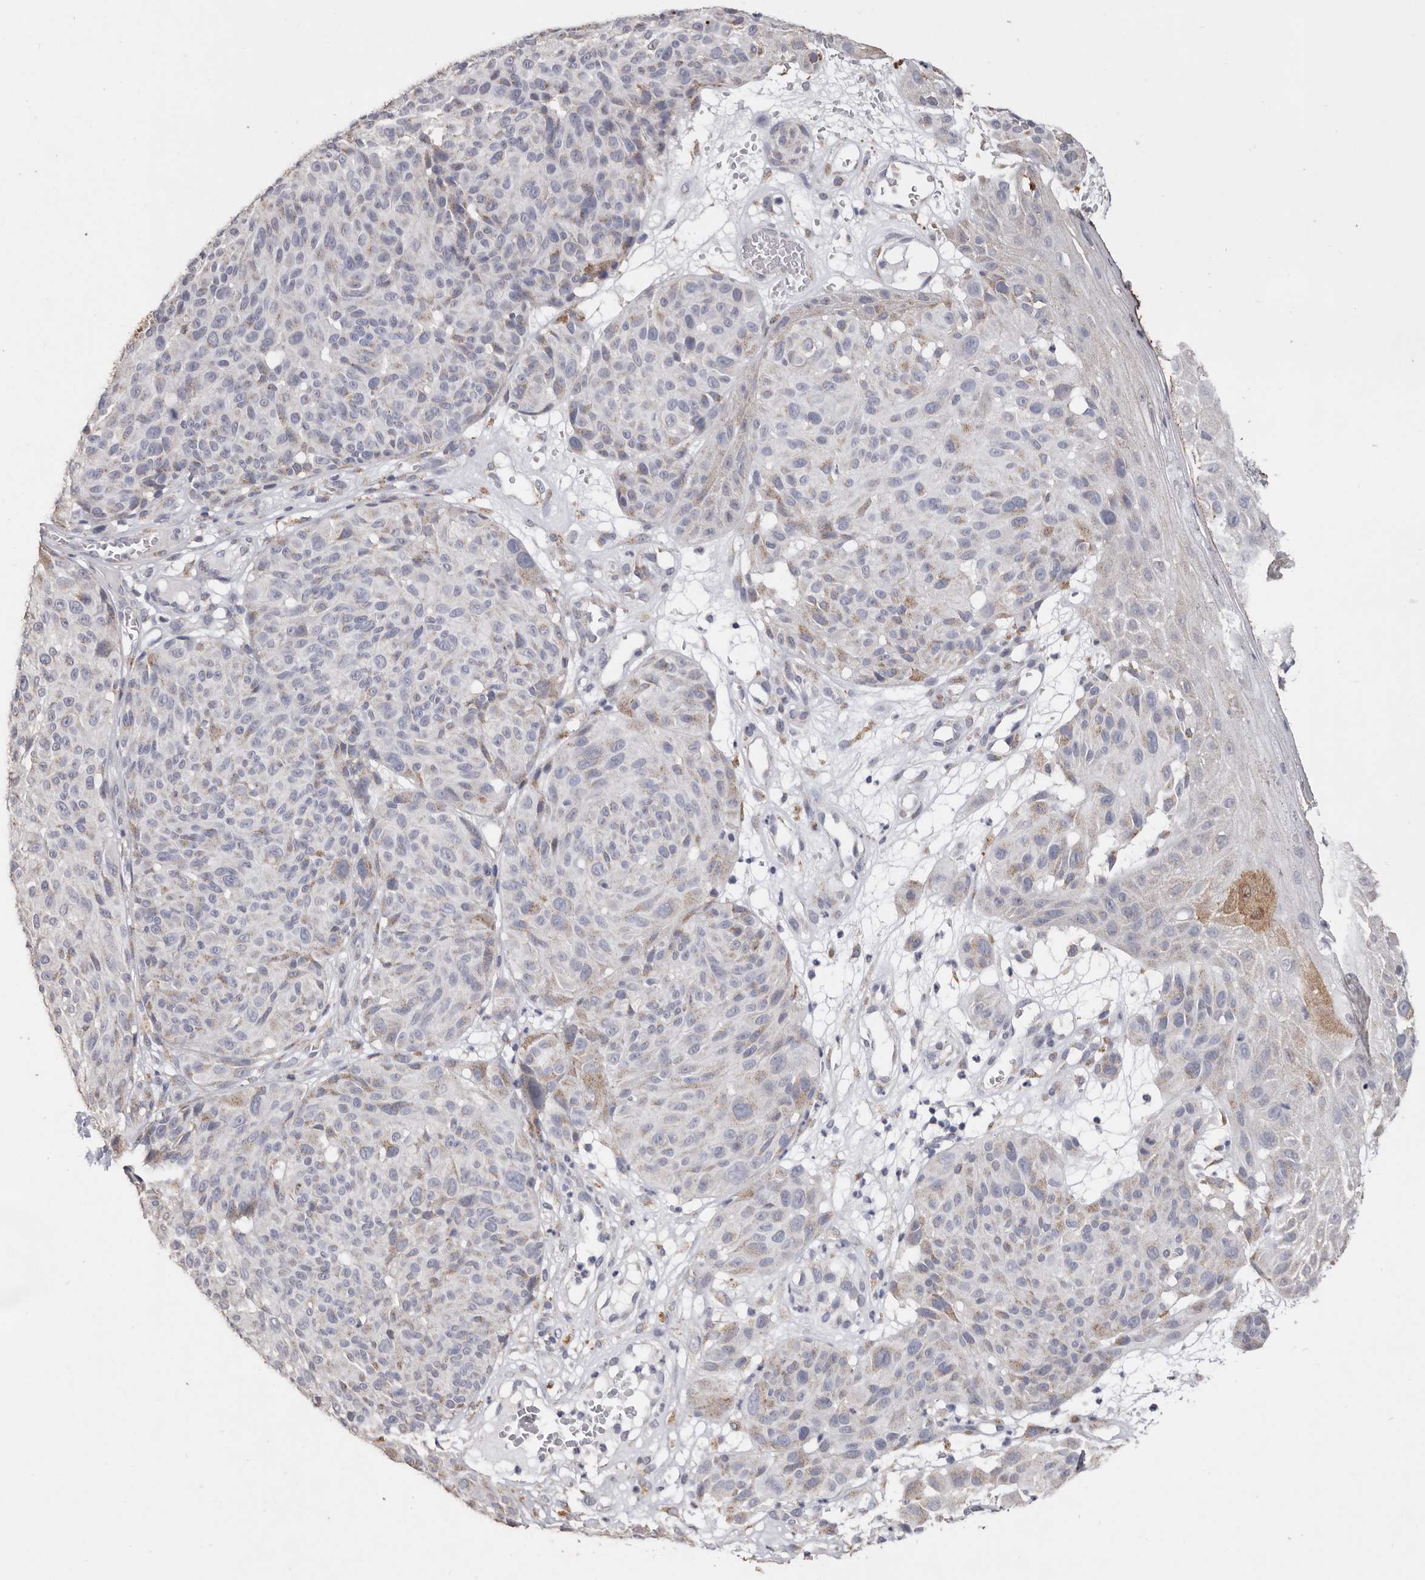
{"staining": {"intensity": "negative", "quantity": "none", "location": "none"}, "tissue": "melanoma", "cell_type": "Tumor cells", "image_type": "cancer", "snomed": [{"axis": "morphology", "description": "Malignant melanoma, NOS"}, {"axis": "topography", "description": "Skin"}], "caption": "DAB (3,3'-diaminobenzidine) immunohistochemical staining of melanoma demonstrates no significant staining in tumor cells.", "gene": "LGALS7B", "patient": {"sex": "male", "age": 83}}